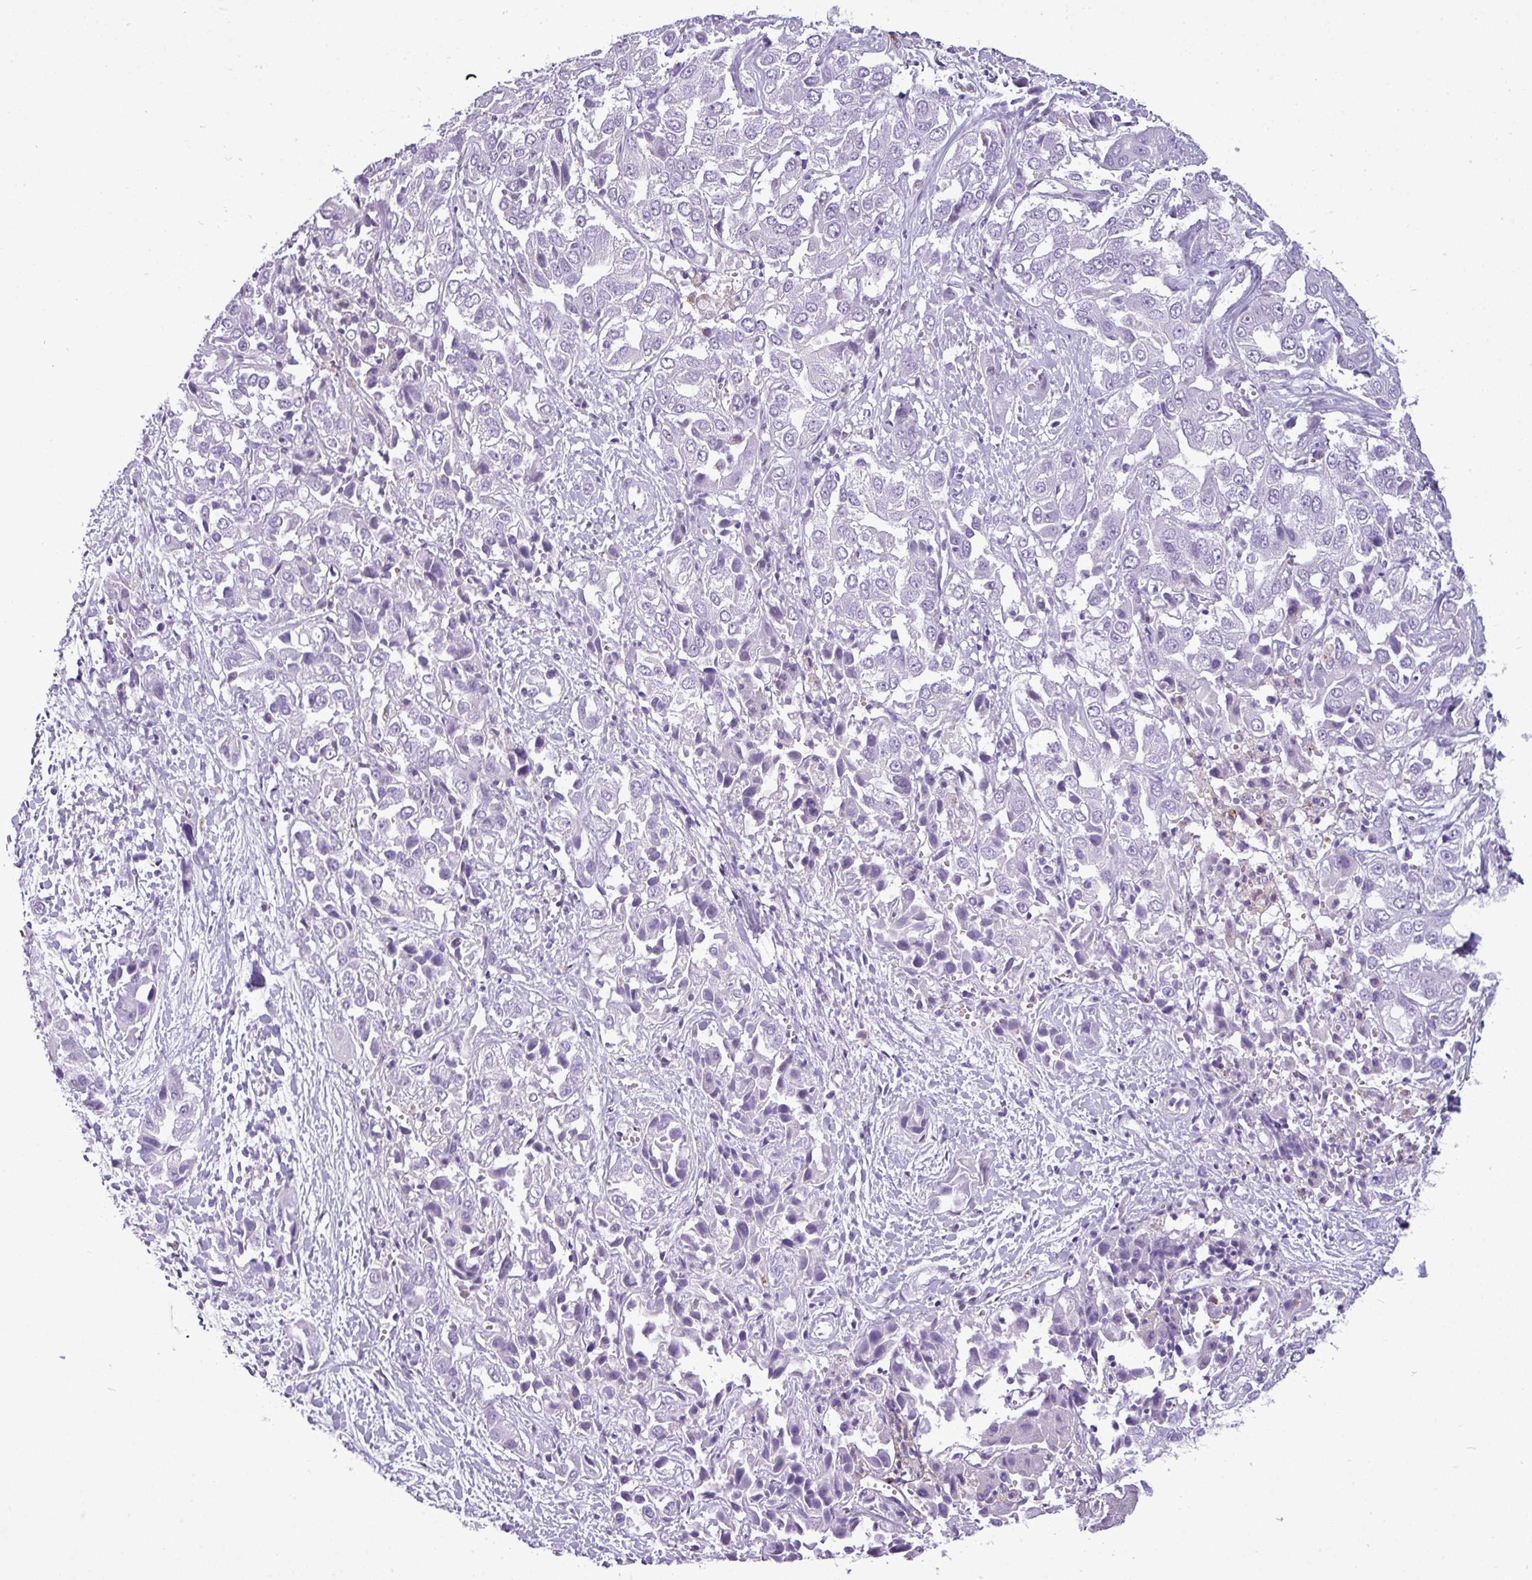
{"staining": {"intensity": "negative", "quantity": "none", "location": "none"}, "tissue": "liver cancer", "cell_type": "Tumor cells", "image_type": "cancer", "snomed": [{"axis": "morphology", "description": "Cholangiocarcinoma"}, {"axis": "topography", "description": "Liver"}], "caption": "There is no significant staining in tumor cells of cholangiocarcinoma (liver). (Immunohistochemistry (ihc), brightfield microscopy, high magnification).", "gene": "RBMXL2", "patient": {"sex": "female", "age": 52}}